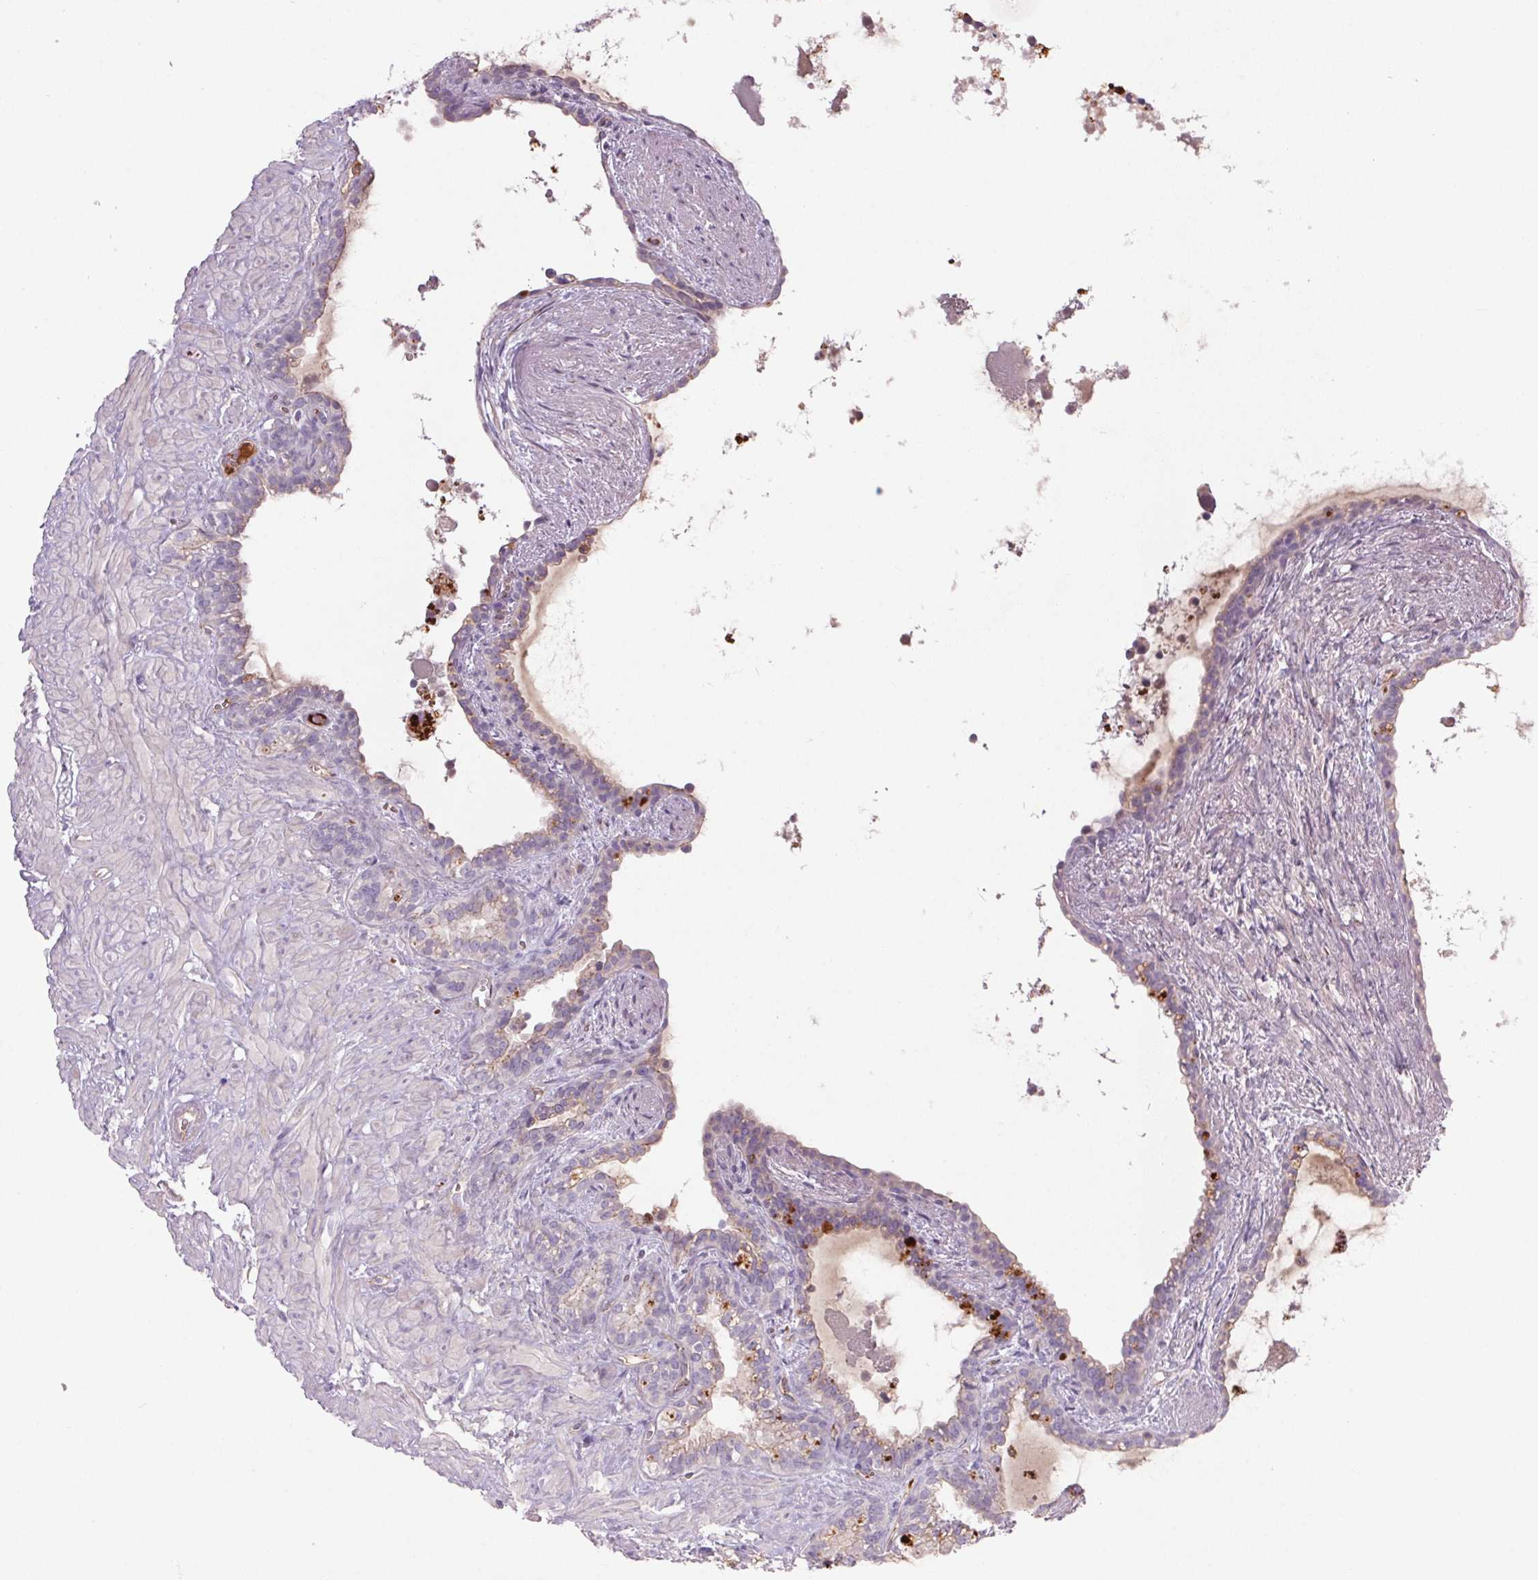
{"staining": {"intensity": "negative", "quantity": "none", "location": "none"}, "tissue": "seminal vesicle", "cell_type": "Glandular cells", "image_type": "normal", "snomed": [{"axis": "morphology", "description": "Normal tissue, NOS"}, {"axis": "topography", "description": "Seminal veicle"}], "caption": "An image of seminal vesicle stained for a protein demonstrates no brown staining in glandular cells. (Stains: DAB (3,3'-diaminobenzidine) IHC with hematoxylin counter stain, Microscopy: brightfield microscopy at high magnification).", "gene": "APOC4", "patient": {"sex": "male", "age": 76}}